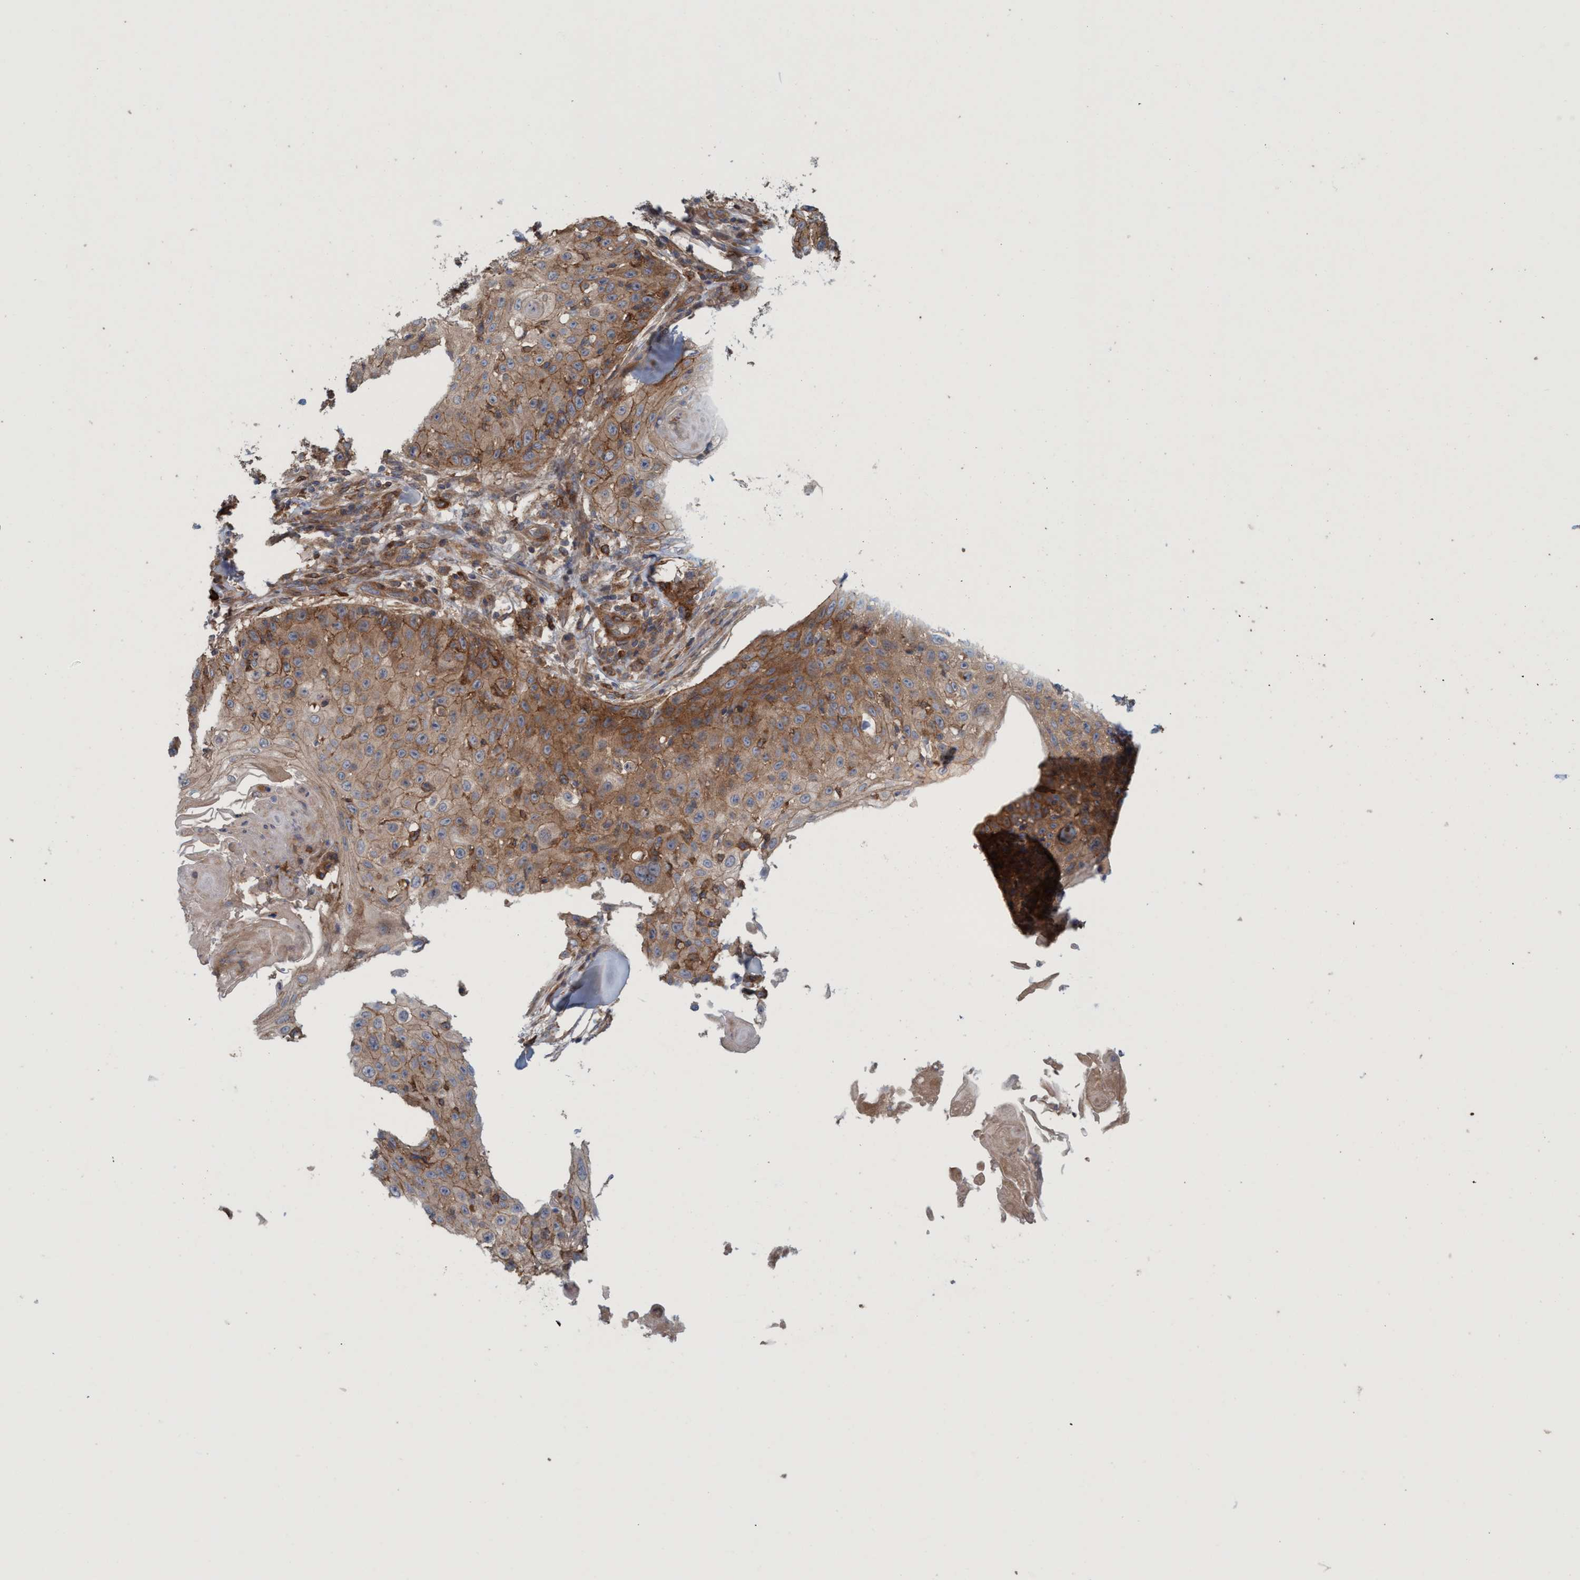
{"staining": {"intensity": "strong", "quantity": "25%-75%", "location": "cytoplasmic/membranous"}, "tissue": "skin cancer", "cell_type": "Tumor cells", "image_type": "cancer", "snomed": [{"axis": "morphology", "description": "Squamous cell carcinoma, NOS"}, {"axis": "topography", "description": "Skin"}], "caption": "The photomicrograph reveals staining of skin squamous cell carcinoma, revealing strong cytoplasmic/membranous protein staining (brown color) within tumor cells.", "gene": "SPECC1", "patient": {"sex": "male", "age": 86}}